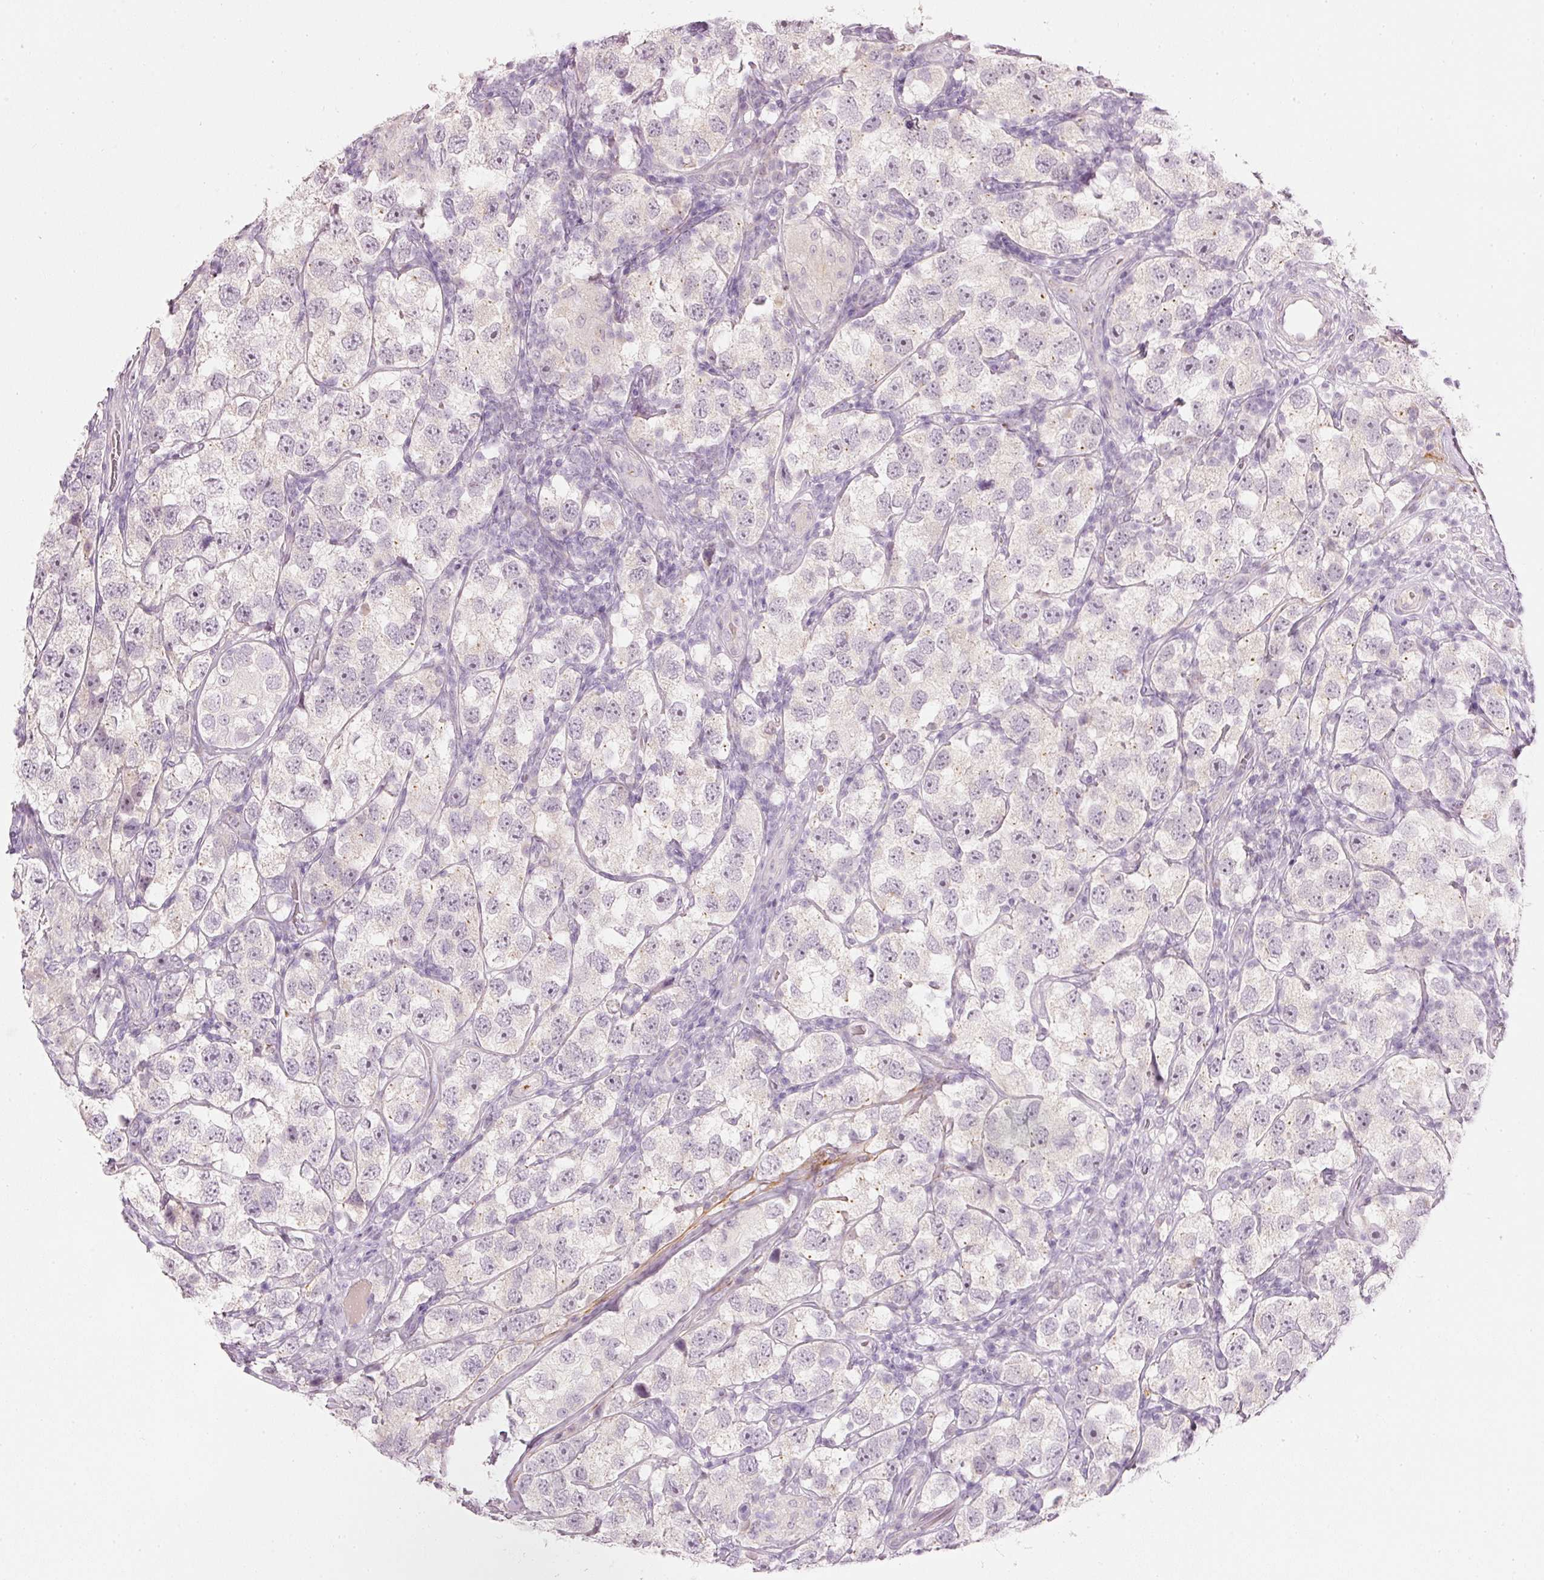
{"staining": {"intensity": "negative", "quantity": "none", "location": "none"}, "tissue": "testis cancer", "cell_type": "Tumor cells", "image_type": "cancer", "snomed": [{"axis": "morphology", "description": "Seminoma, NOS"}, {"axis": "topography", "description": "Testis"}], "caption": "Immunohistochemical staining of testis cancer (seminoma) displays no significant staining in tumor cells.", "gene": "LECT2", "patient": {"sex": "male", "age": 26}}